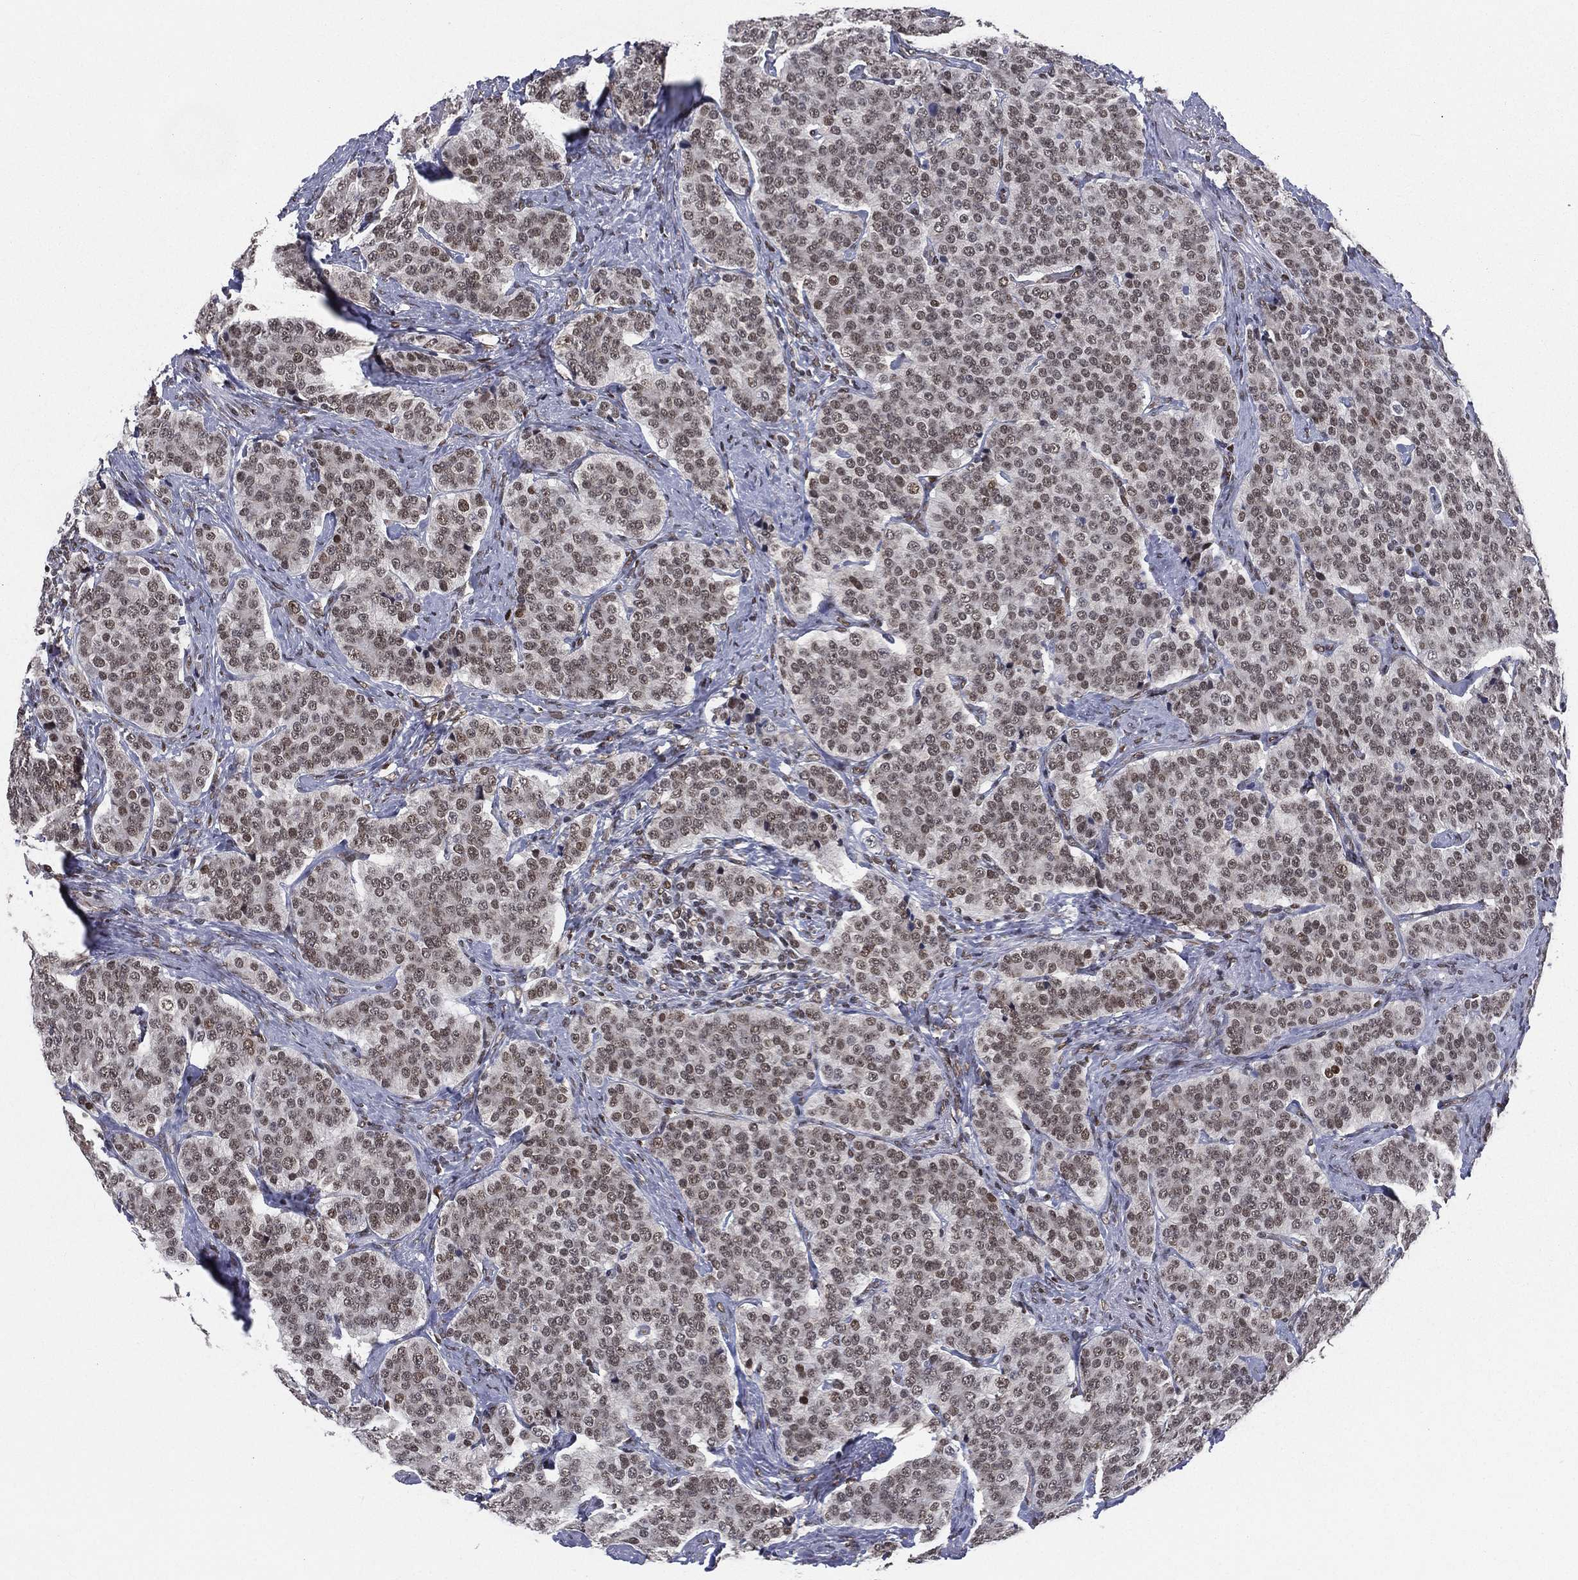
{"staining": {"intensity": "weak", "quantity": ">75%", "location": "nuclear"}, "tissue": "carcinoid", "cell_type": "Tumor cells", "image_type": "cancer", "snomed": [{"axis": "morphology", "description": "Carcinoid, malignant, NOS"}, {"axis": "topography", "description": "Small intestine"}], "caption": "Carcinoid stained for a protein displays weak nuclear positivity in tumor cells. The staining was performed using DAB, with brown indicating positive protein expression. Nuclei are stained blue with hematoxylin.", "gene": "FUBP3", "patient": {"sex": "female", "age": 58}}